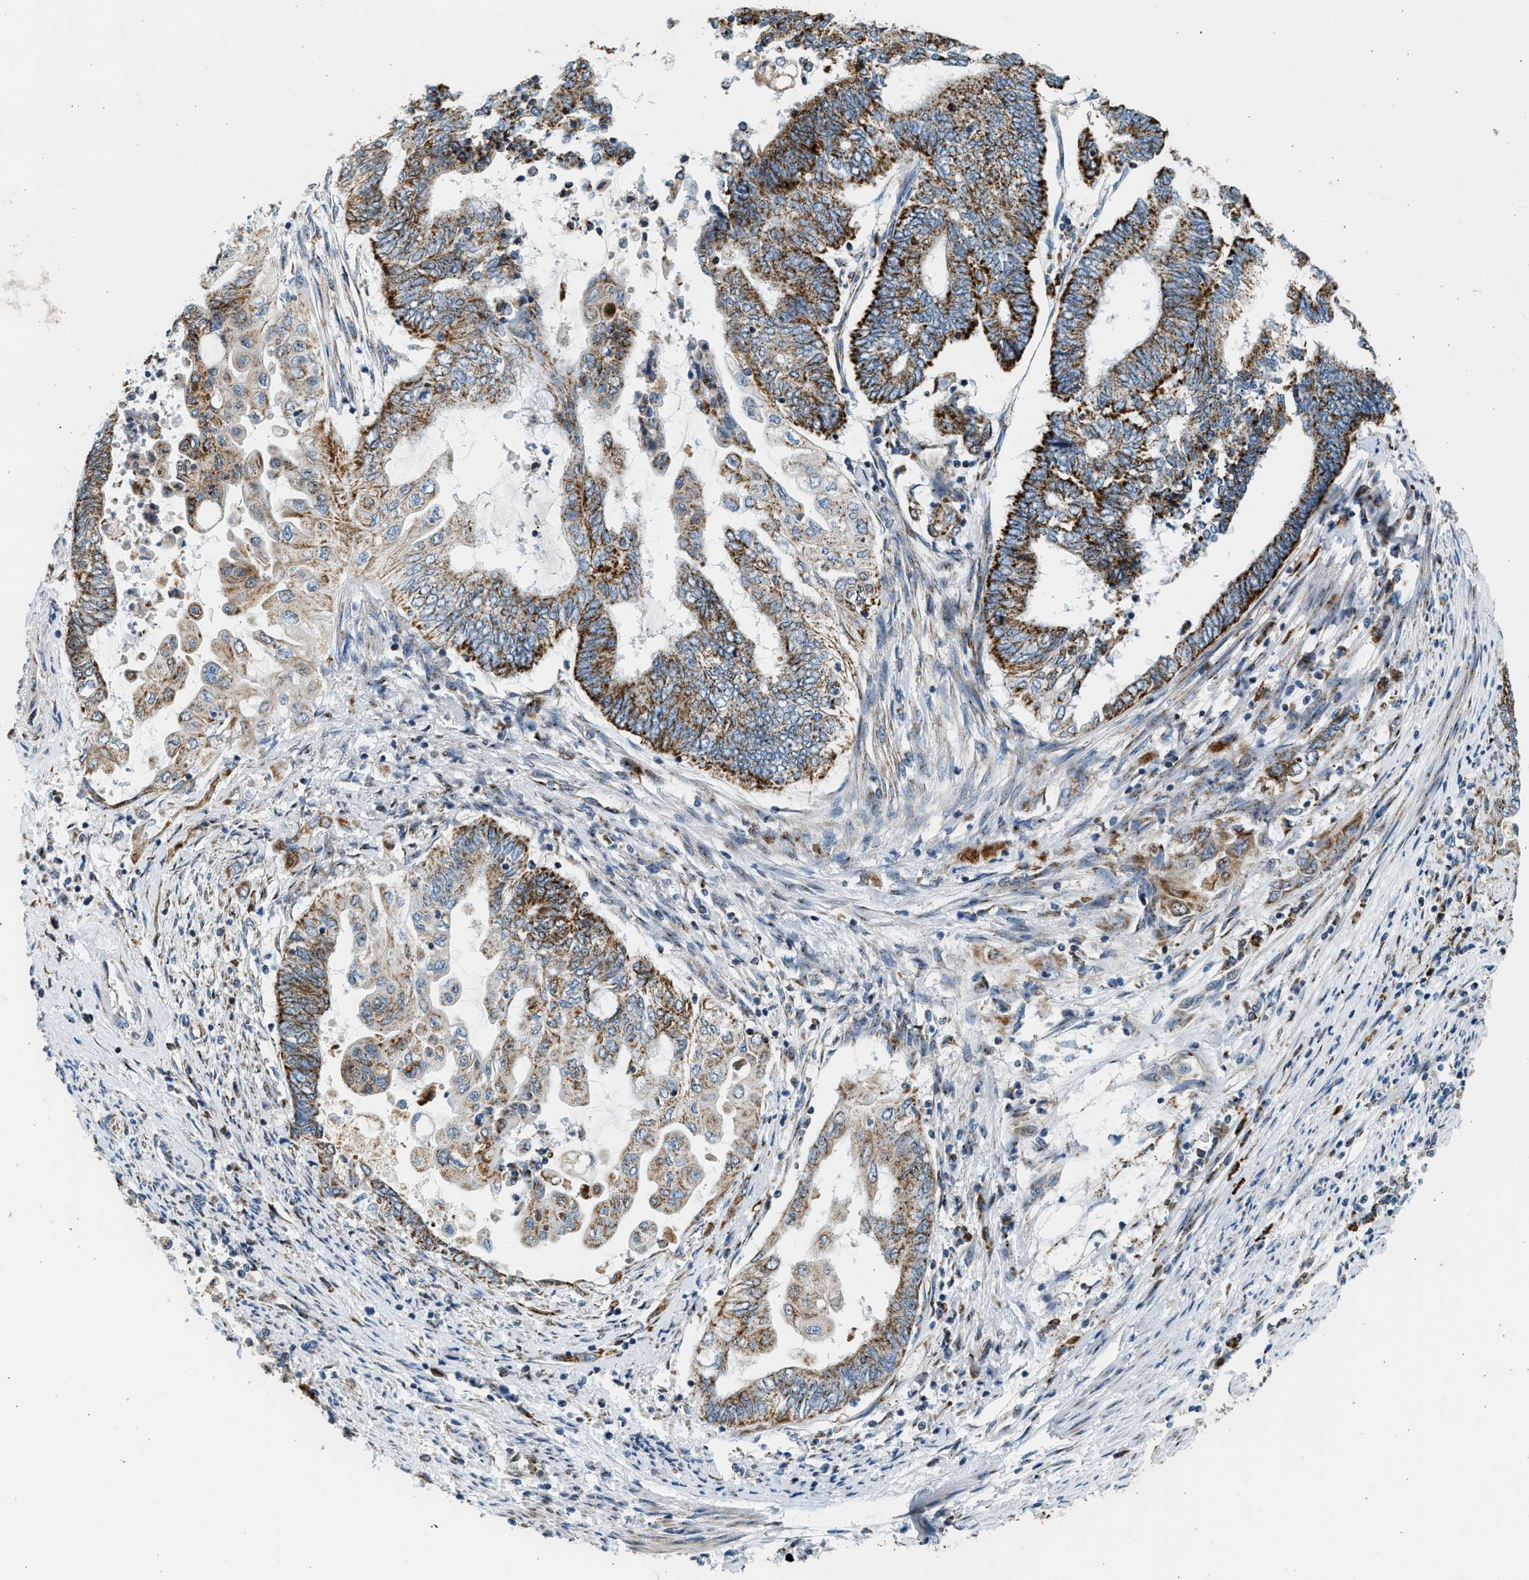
{"staining": {"intensity": "strong", "quantity": "25%-75%", "location": "cytoplasmic/membranous"}, "tissue": "endometrial cancer", "cell_type": "Tumor cells", "image_type": "cancer", "snomed": [{"axis": "morphology", "description": "Adenocarcinoma, NOS"}, {"axis": "topography", "description": "Uterus"}, {"axis": "topography", "description": "Endometrium"}], "caption": "This photomicrograph displays endometrial cancer (adenocarcinoma) stained with immunohistochemistry to label a protein in brown. The cytoplasmic/membranous of tumor cells show strong positivity for the protein. Nuclei are counter-stained blue.", "gene": "KCNMB3", "patient": {"sex": "female", "age": 70}}